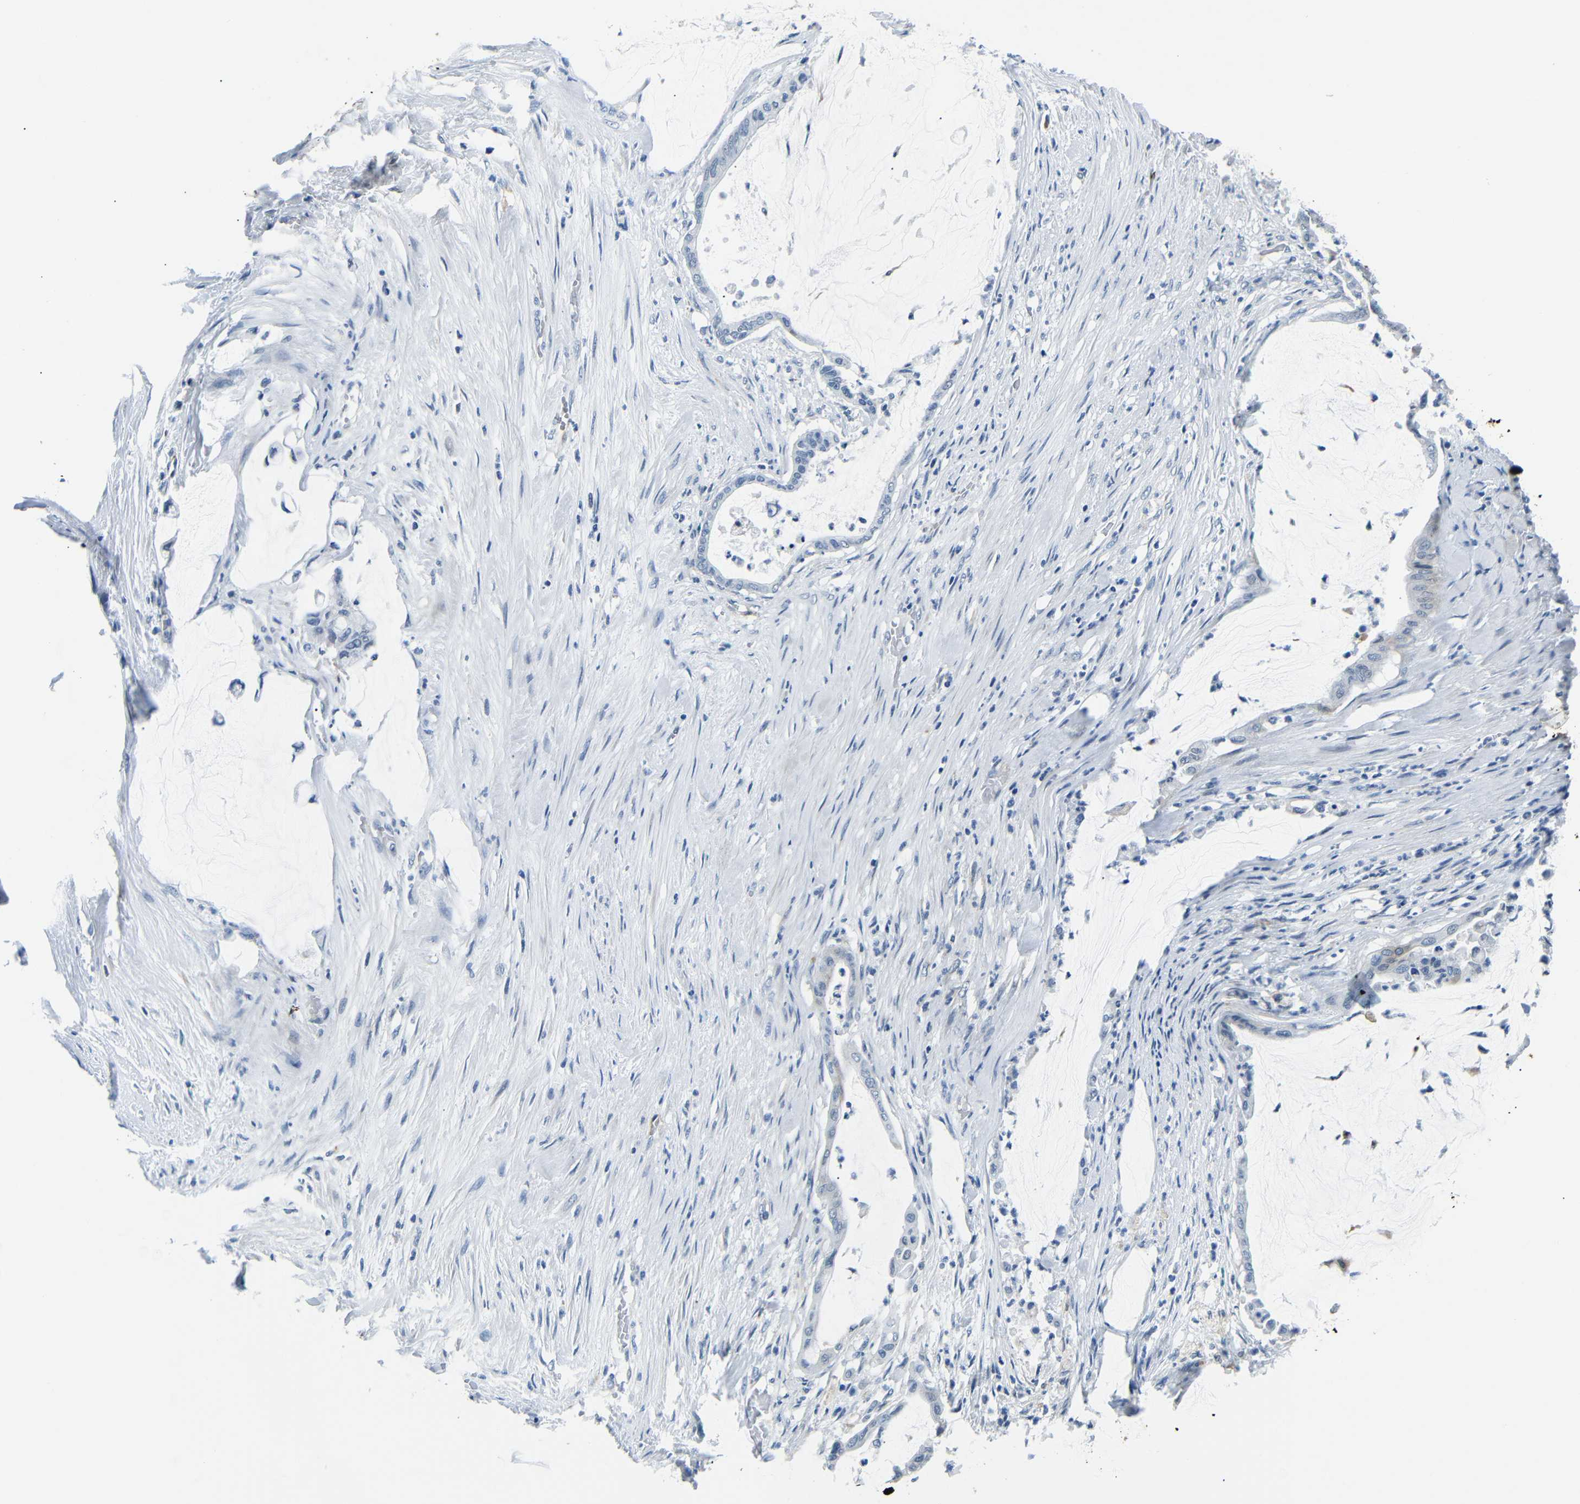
{"staining": {"intensity": "negative", "quantity": "none", "location": "none"}, "tissue": "pancreatic cancer", "cell_type": "Tumor cells", "image_type": "cancer", "snomed": [{"axis": "morphology", "description": "Adenocarcinoma, NOS"}, {"axis": "topography", "description": "Pancreas"}], "caption": "This is a histopathology image of immunohistochemistry (IHC) staining of pancreatic cancer, which shows no positivity in tumor cells.", "gene": "TAFA1", "patient": {"sex": "male", "age": 41}}